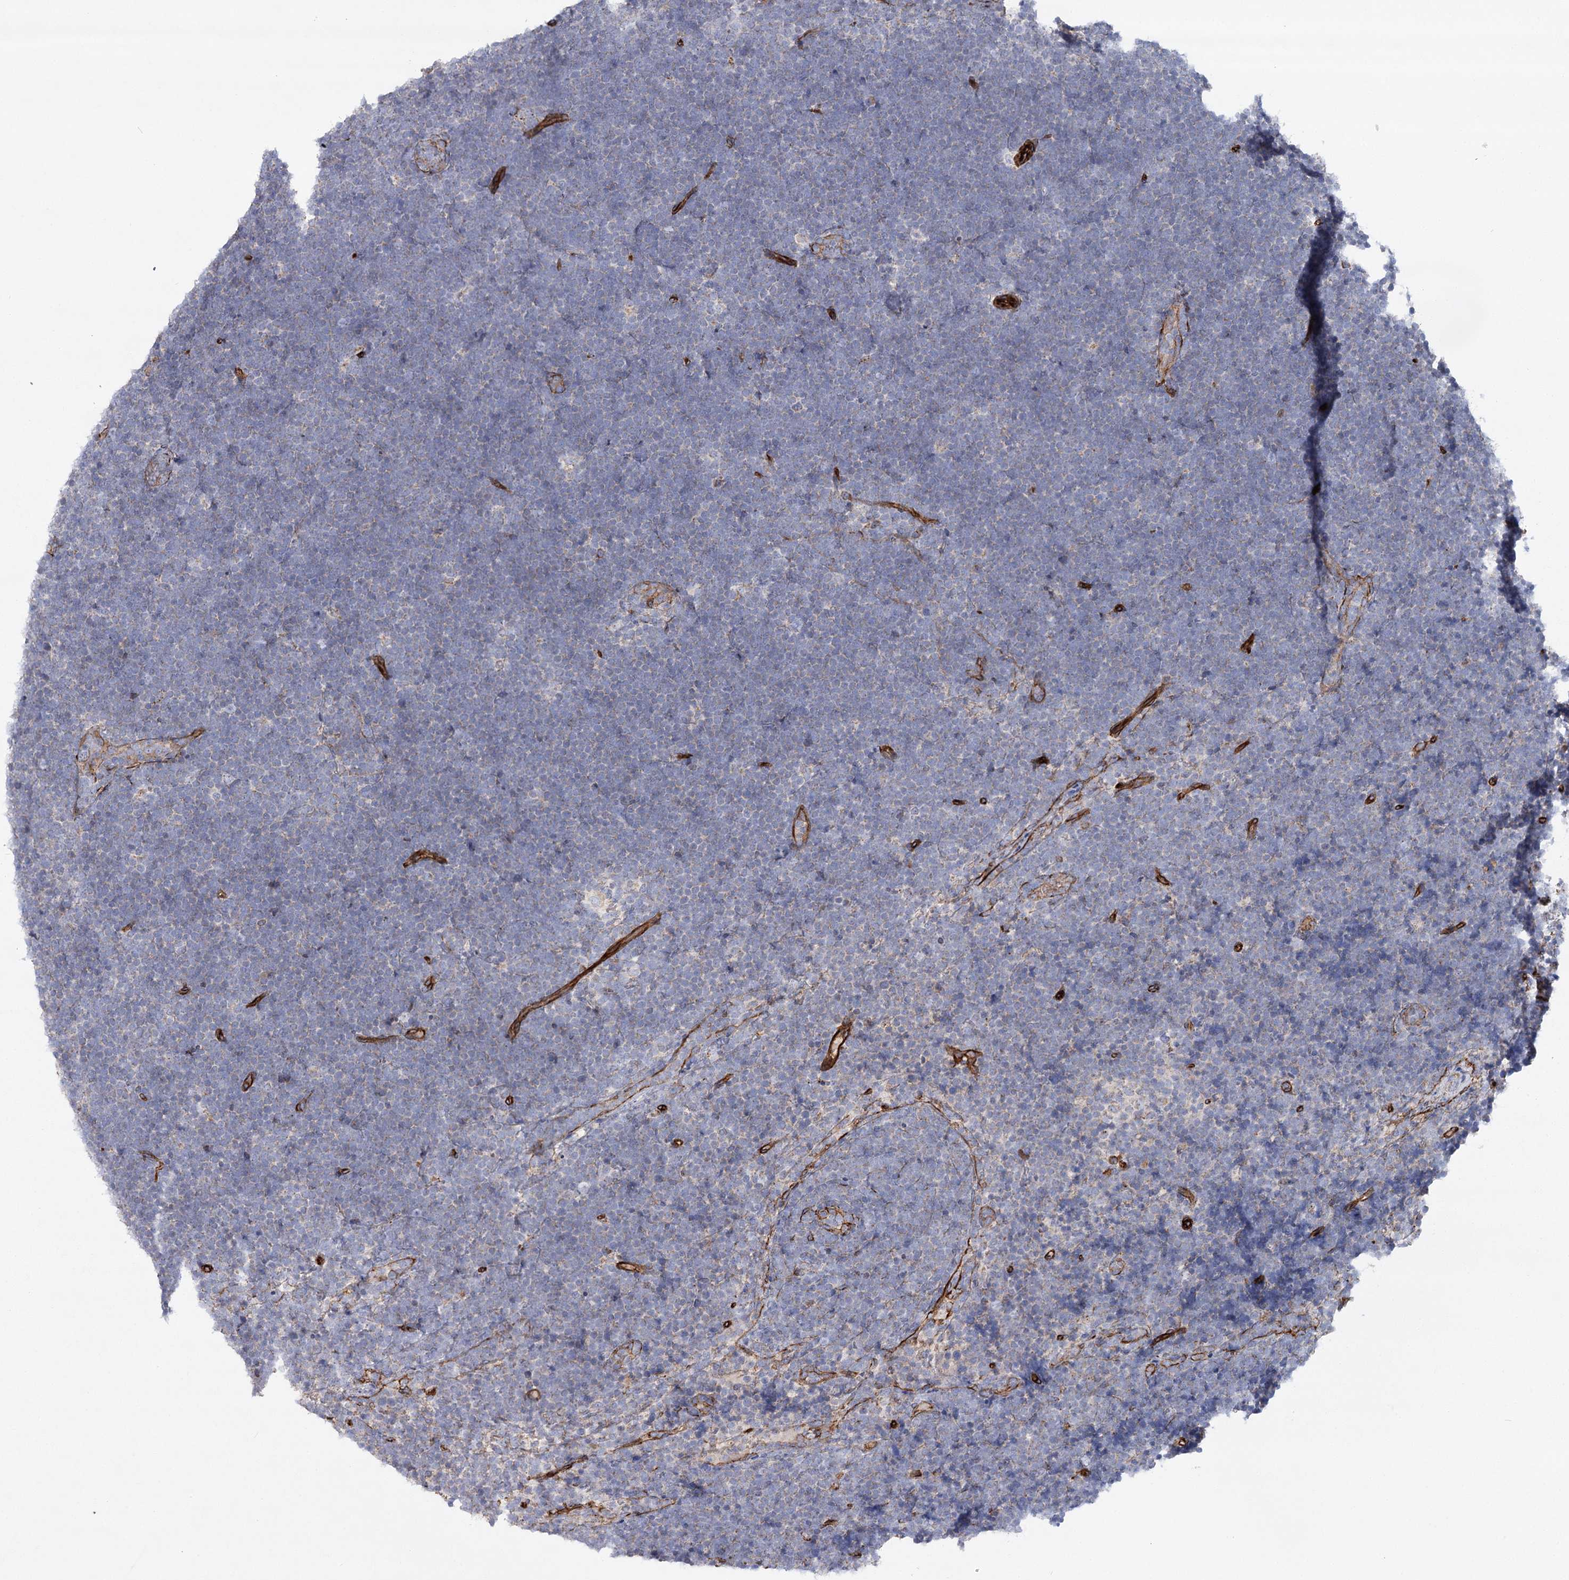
{"staining": {"intensity": "negative", "quantity": "none", "location": "none"}, "tissue": "lymphoma", "cell_type": "Tumor cells", "image_type": "cancer", "snomed": [{"axis": "morphology", "description": "Malignant lymphoma, non-Hodgkin's type, High grade"}, {"axis": "topography", "description": "Lymph node"}], "caption": "Tumor cells are negative for brown protein staining in high-grade malignant lymphoma, non-Hodgkin's type.", "gene": "TMEM164", "patient": {"sex": "male", "age": 13}}